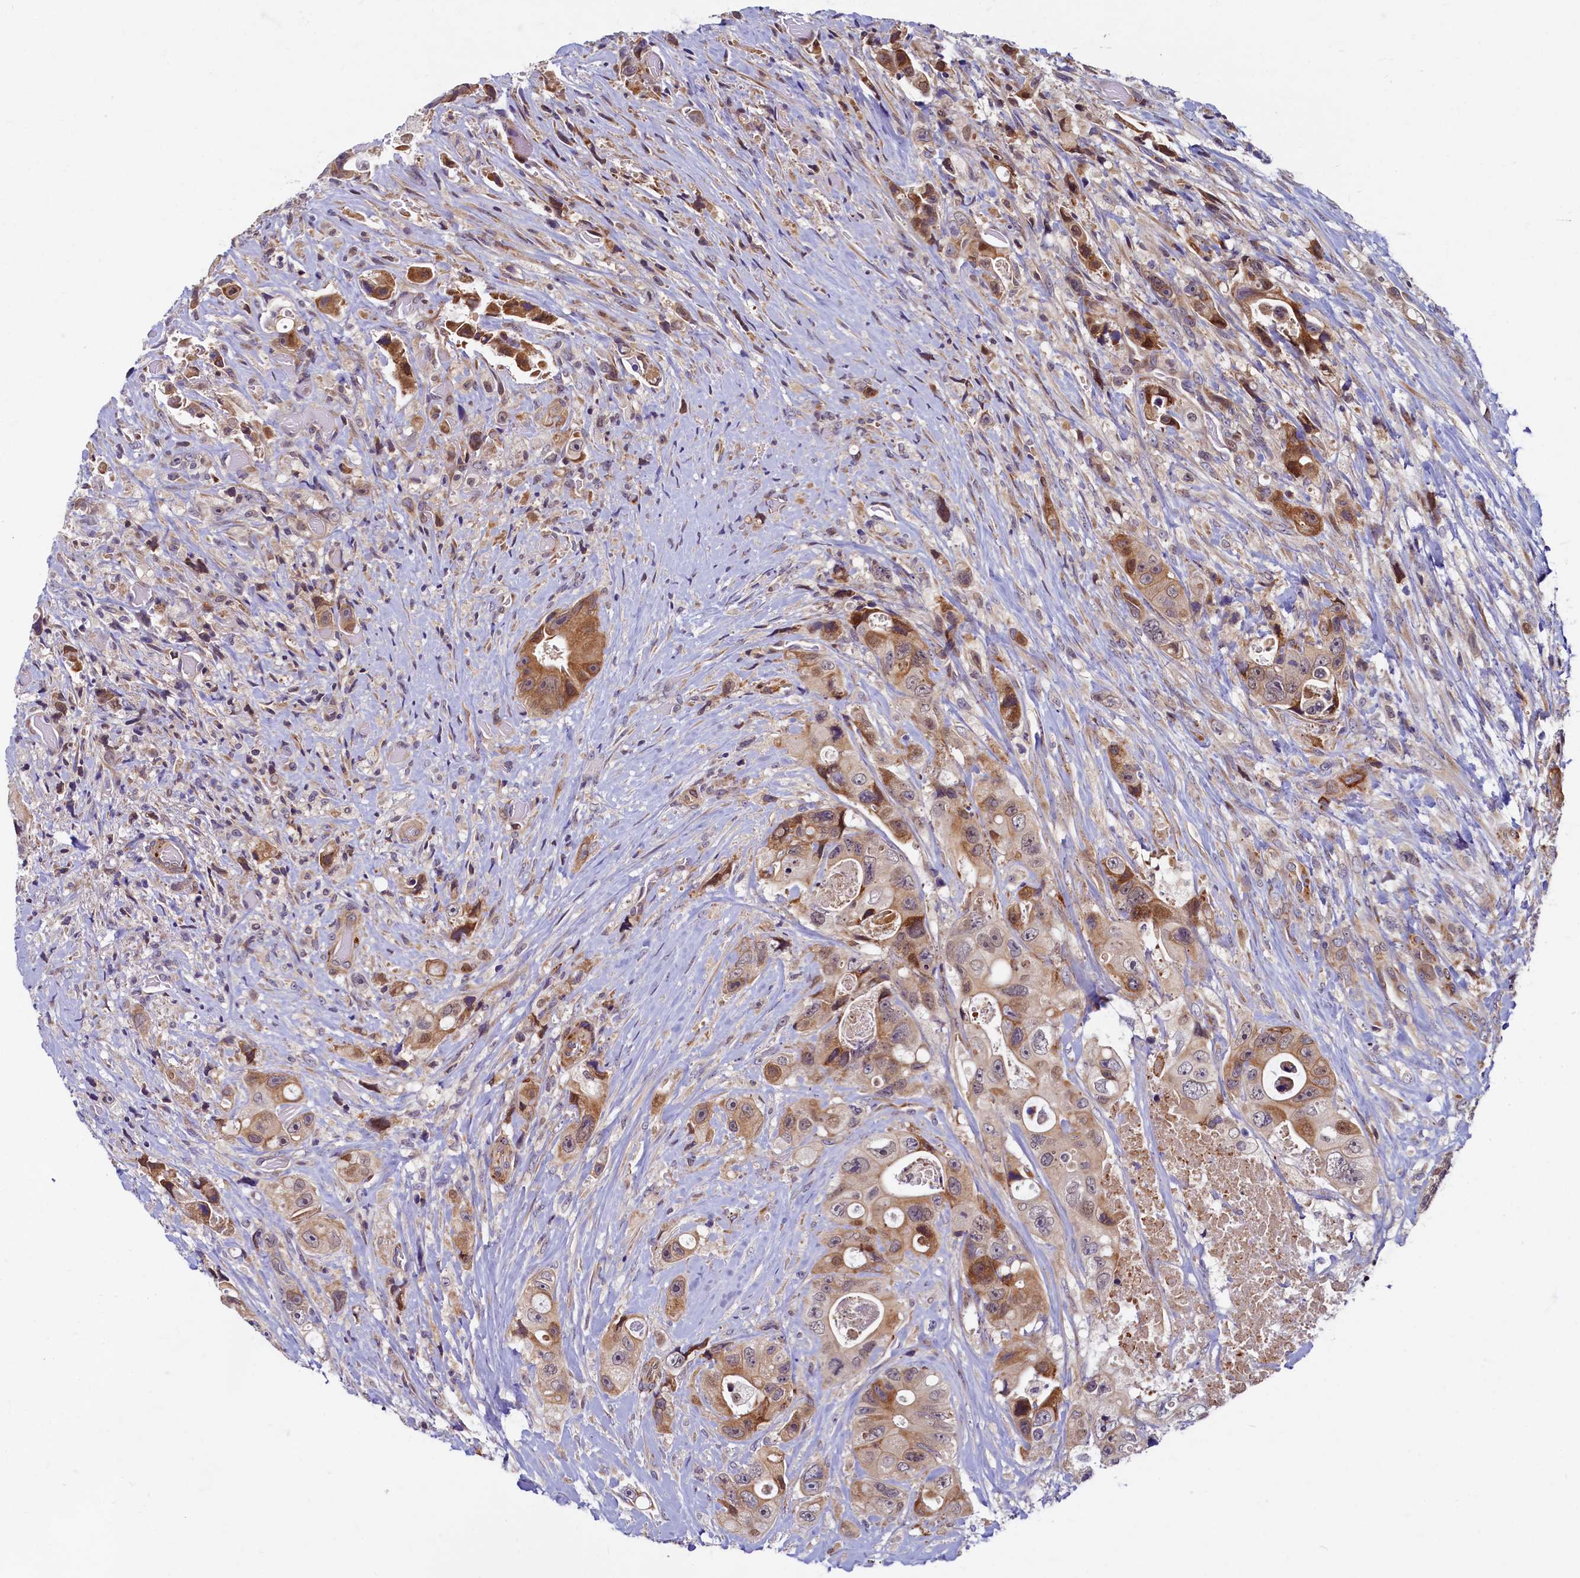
{"staining": {"intensity": "moderate", "quantity": "25%-75%", "location": "cytoplasmic/membranous"}, "tissue": "colorectal cancer", "cell_type": "Tumor cells", "image_type": "cancer", "snomed": [{"axis": "morphology", "description": "Adenocarcinoma, NOS"}, {"axis": "topography", "description": "Colon"}], "caption": "An immunohistochemistry photomicrograph of tumor tissue is shown. Protein staining in brown shows moderate cytoplasmic/membranous positivity in colorectal cancer within tumor cells. The protein of interest is shown in brown color, while the nuclei are stained blue.", "gene": "SLC16A14", "patient": {"sex": "female", "age": 46}}